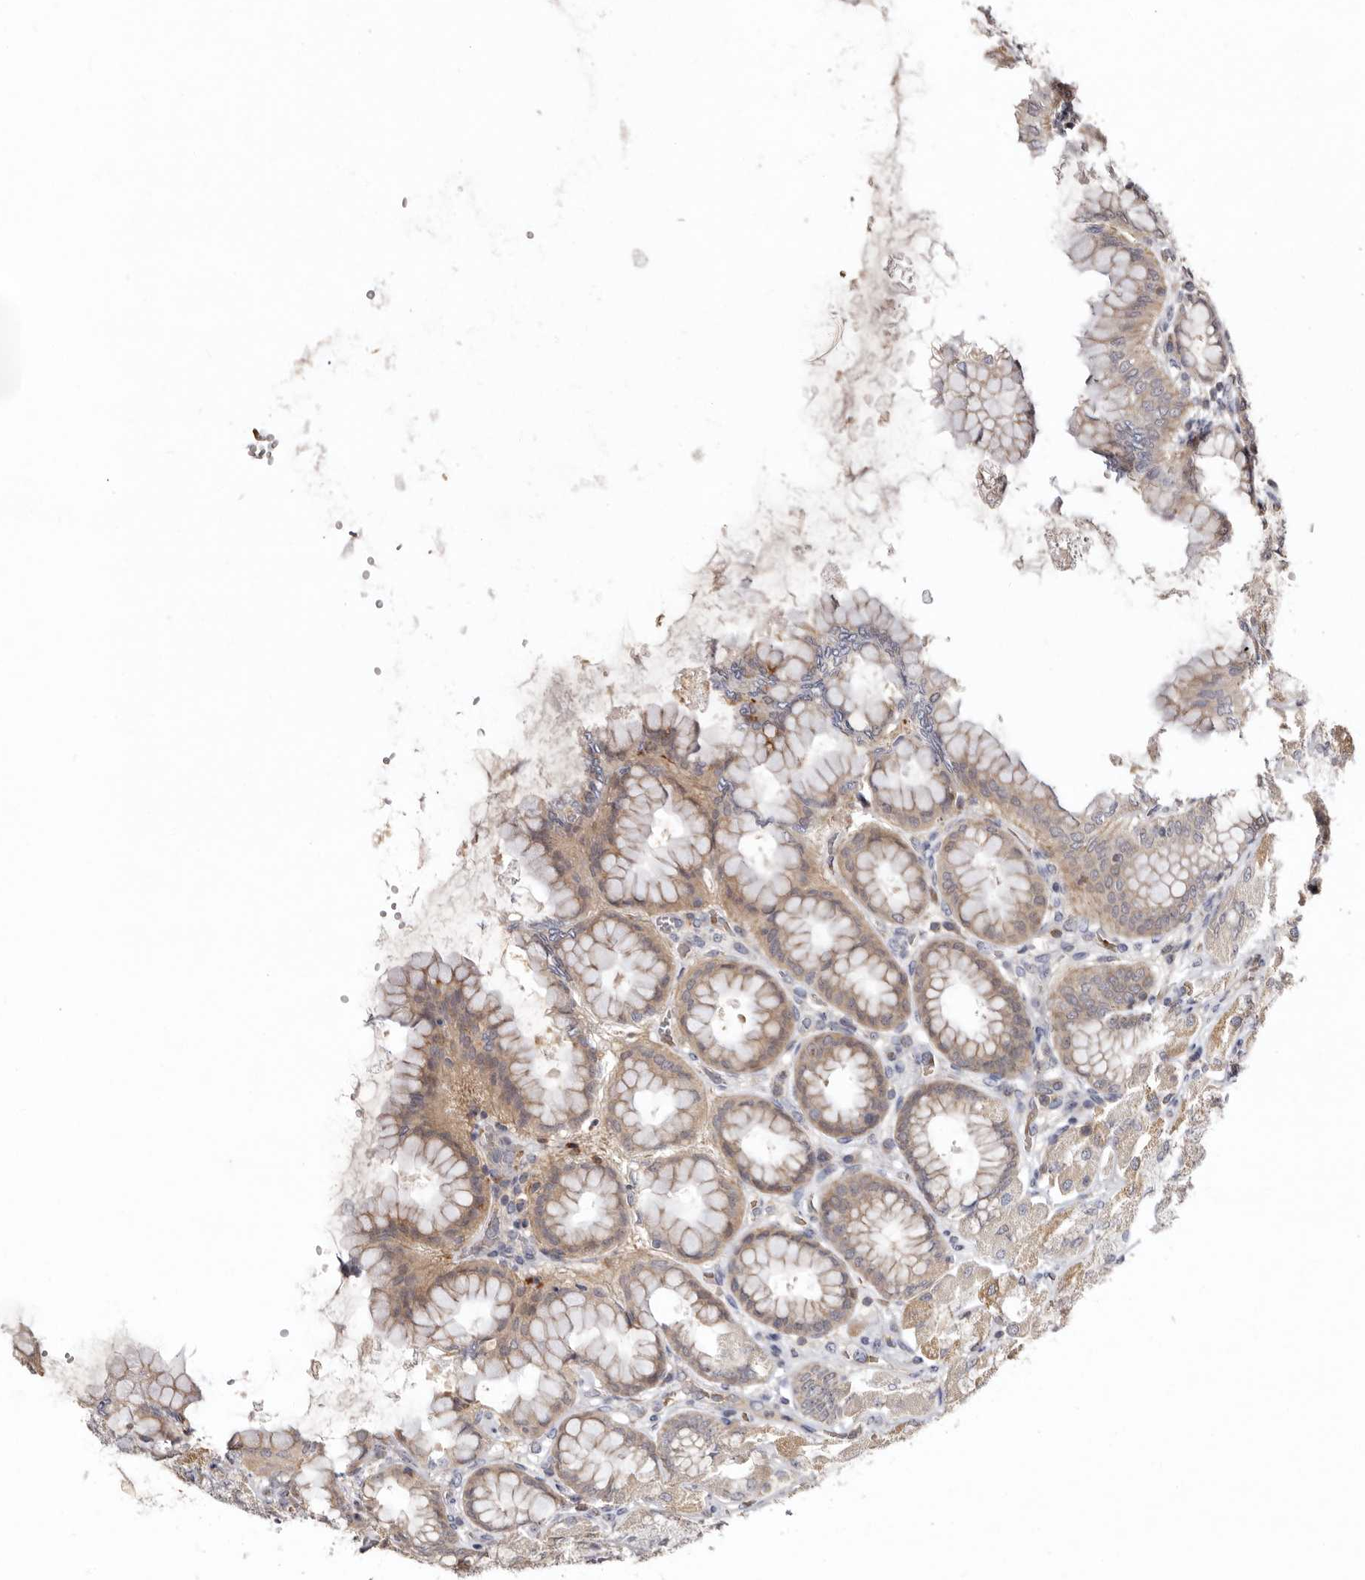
{"staining": {"intensity": "moderate", "quantity": "25%-75%", "location": "cytoplasmic/membranous"}, "tissue": "stomach", "cell_type": "Glandular cells", "image_type": "normal", "snomed": [{"axis": "morphology", "description": "Normal tissue, NOS"}, {"axis": "topography", "description": "Stomach, upper"}], "caption": "Stomach stained with DAB (3,3'-diaminobenzidine) immunohistochemistry shows medium levels of moderate cytoplasmic/membranous staining in about 25%-75% of glandular cells.", "gene": "BAX", "patient": {"sex": "female", "age": 56}}